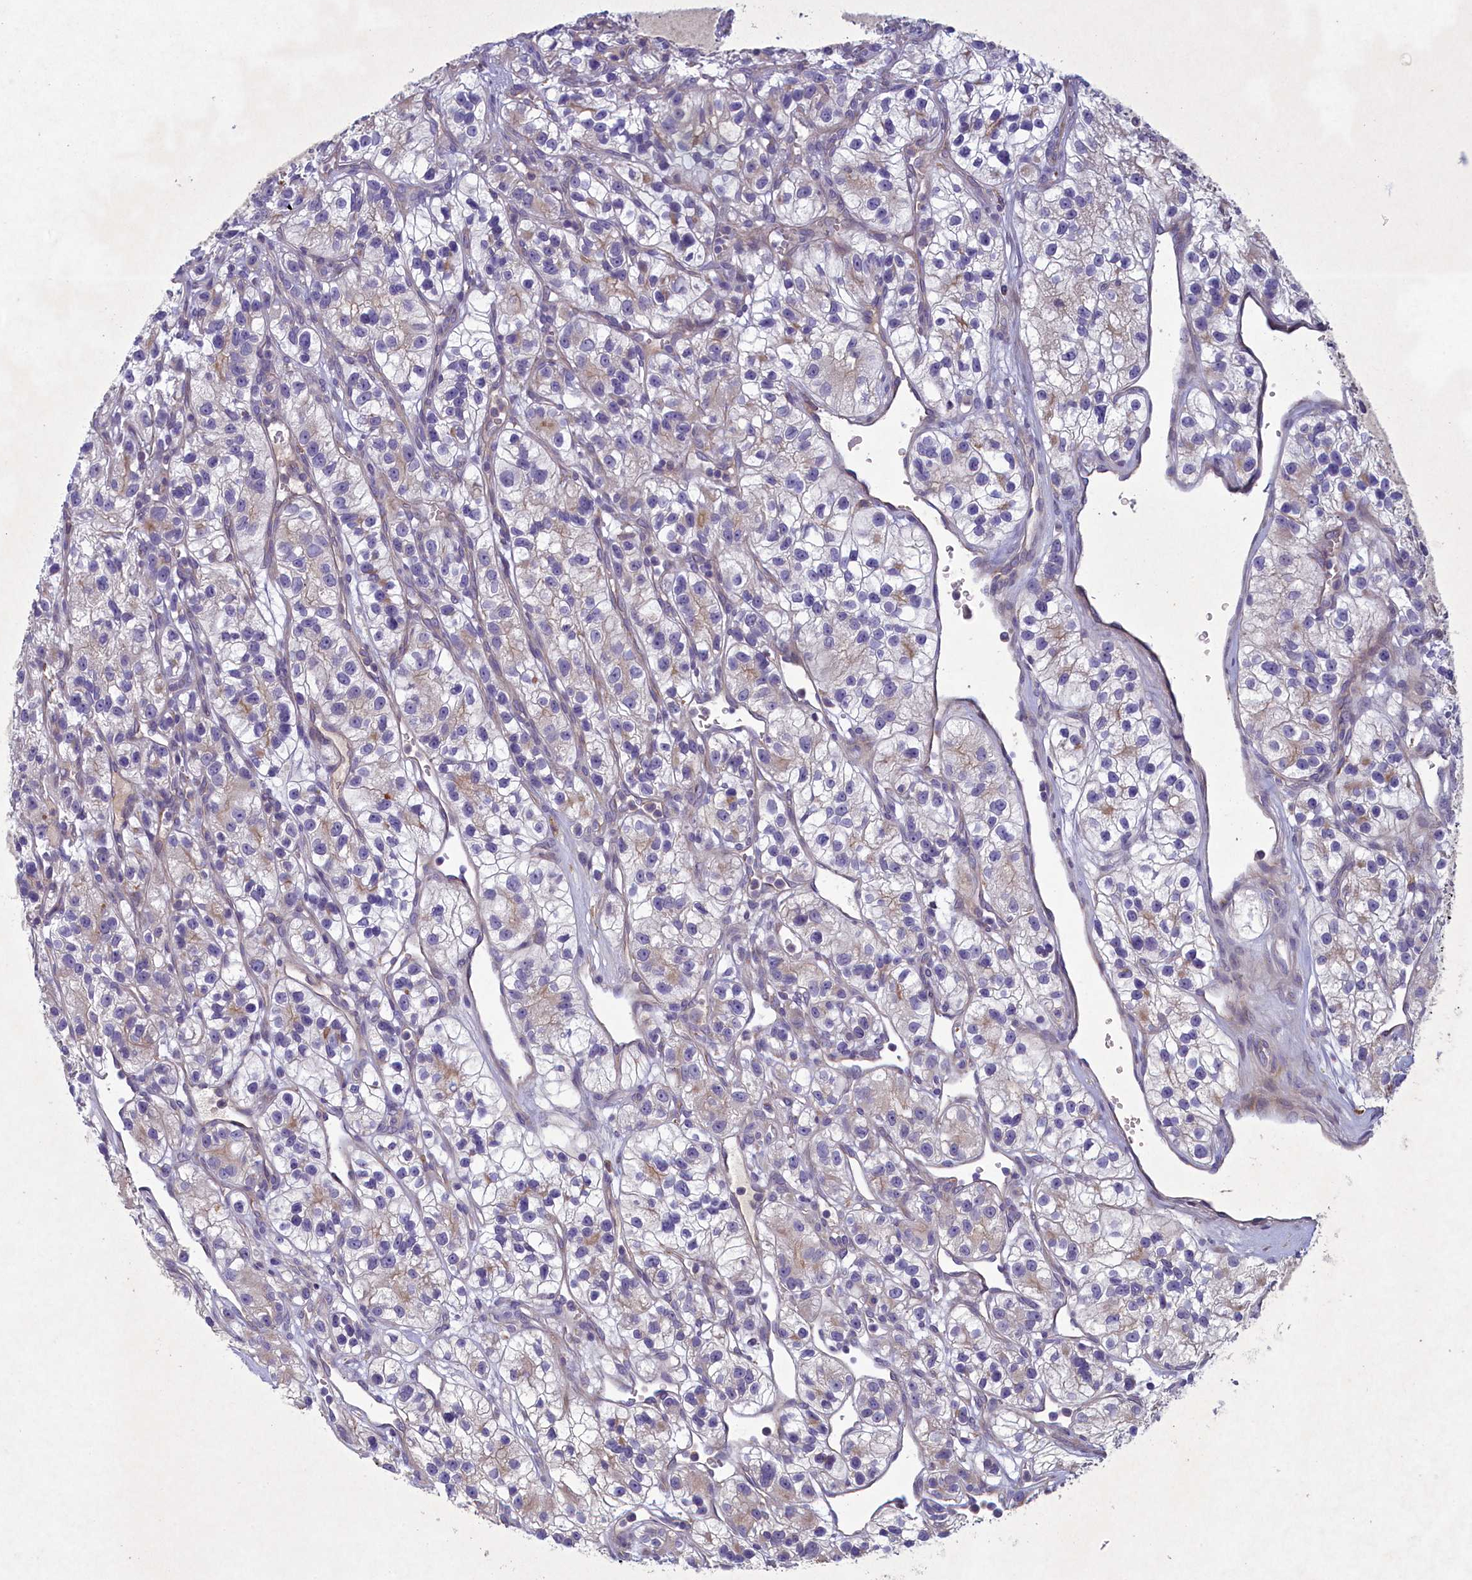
{"staining": {"intensity": "weak", "quantity": "<25%", "location": "cytoplasmic/membranous"}, "tissue": "renal cancer", "cell_type": "Tumor cells", "image_type": "cancer", "snomed": [{"axis": "morphology", "description": "Adenocarcinoma, NOS"}, {"axis": "topography", "description": "Kidney"}], "caption": "Protein analysis of renal cancer (adenocarcinoma) reveals no significant staining in tumor cells. The staining was performed using DAB (3,3'-diaminobenzidine) to visualize the protein expression in brown, while the nuclei were stained in blue with hematoxylin (Magnification: 20x).", "gene": "PLEKHG6", "patient": {"sex": "female", "age": 57}}